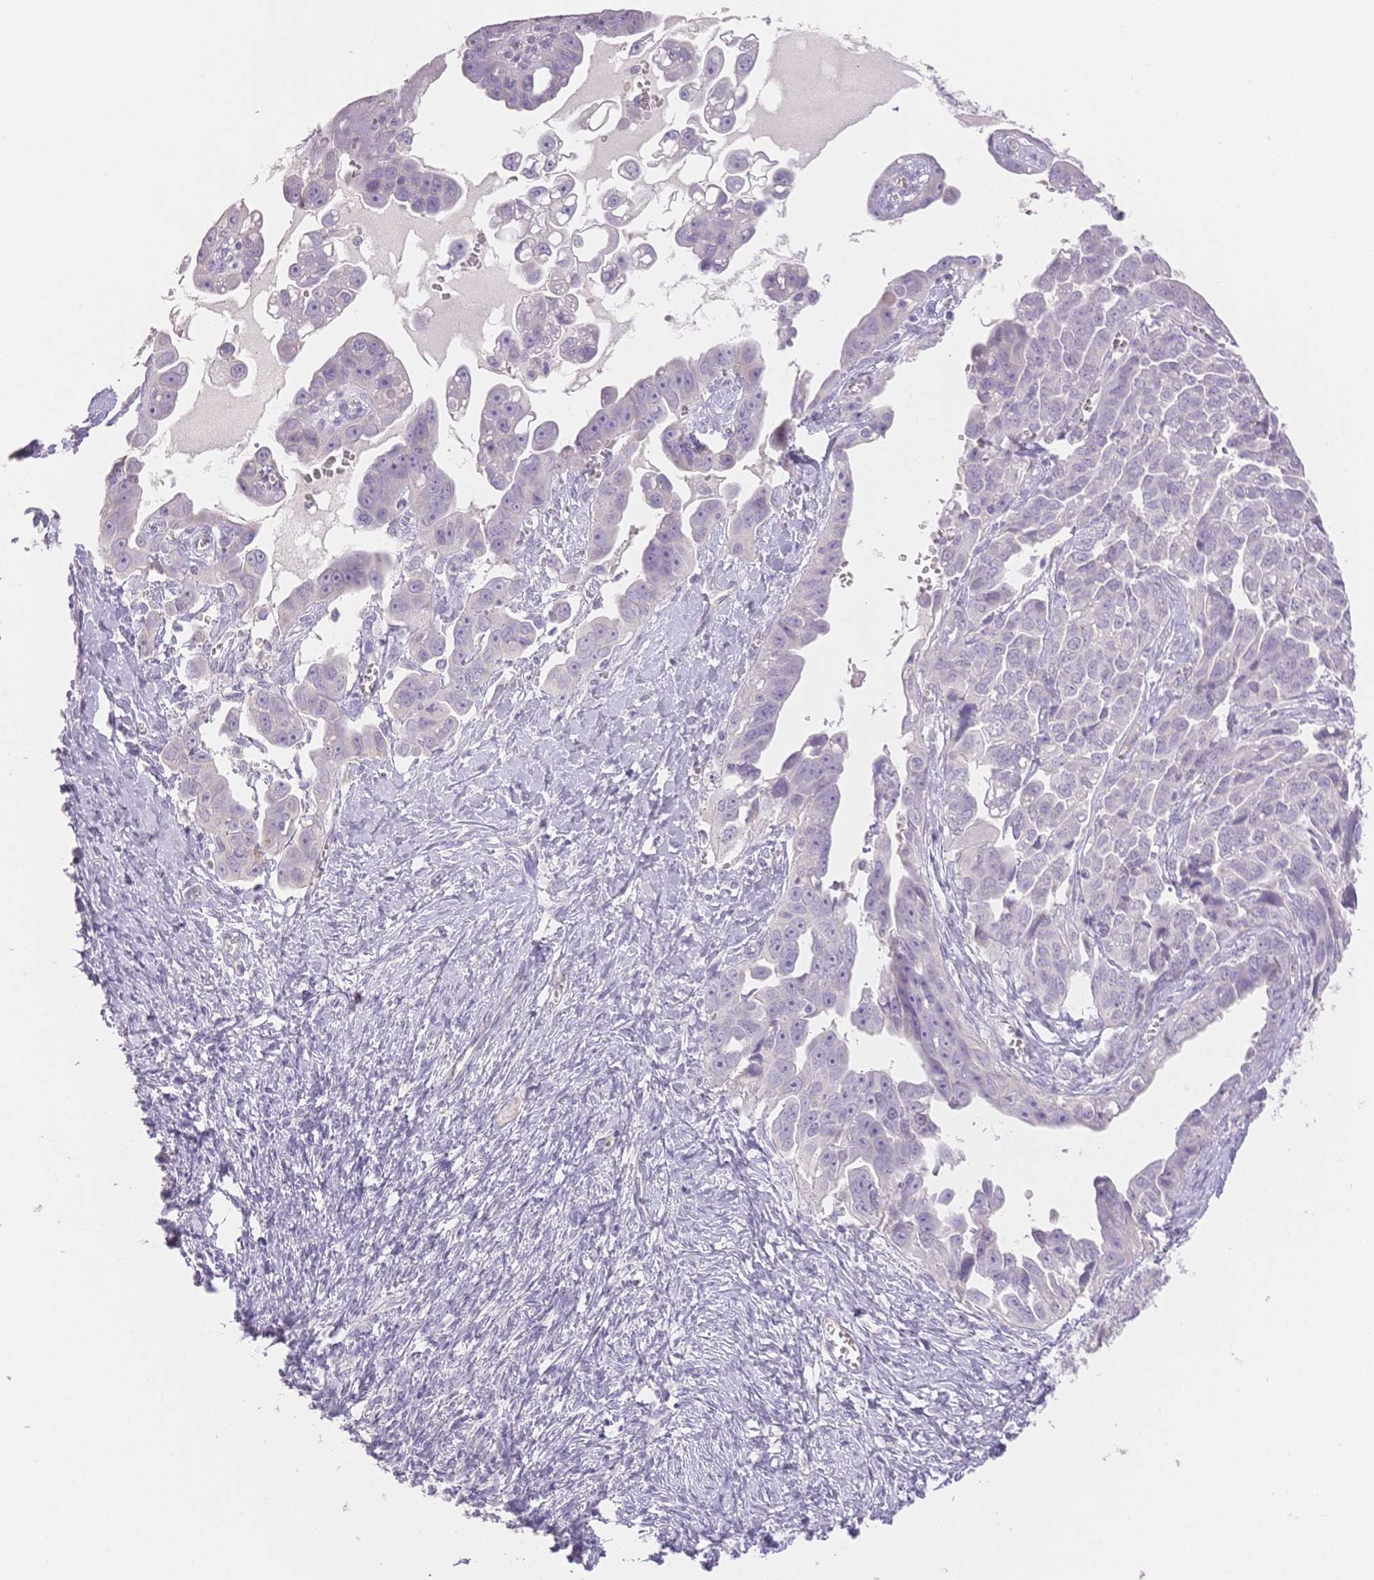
{"staining": {"intensity": "negative", "quantity": "none", "location": "none"}, "tissue": "ovarian cancer", "cell_type": "Tumor cells", "image_type": "cancer", "snomed": [{"axis": "morphology", "description": "Cystadenocarcinoma, serous, NOS"}, {"axis": "topography", "description": "Ovary"}], "caption": "The immunohistochemistry (IHC) histopathology image has no significant positivity in tumor cells of ovarian cancer tissue. Brightfield microscopy of IHC stained with DAB (3,3'-diaminobenzidine) (brown) and hematoxylin (blue), captured at high magnification.", "gene": "SUV39H2", "patient": {"sex": "female", "age": 59}}